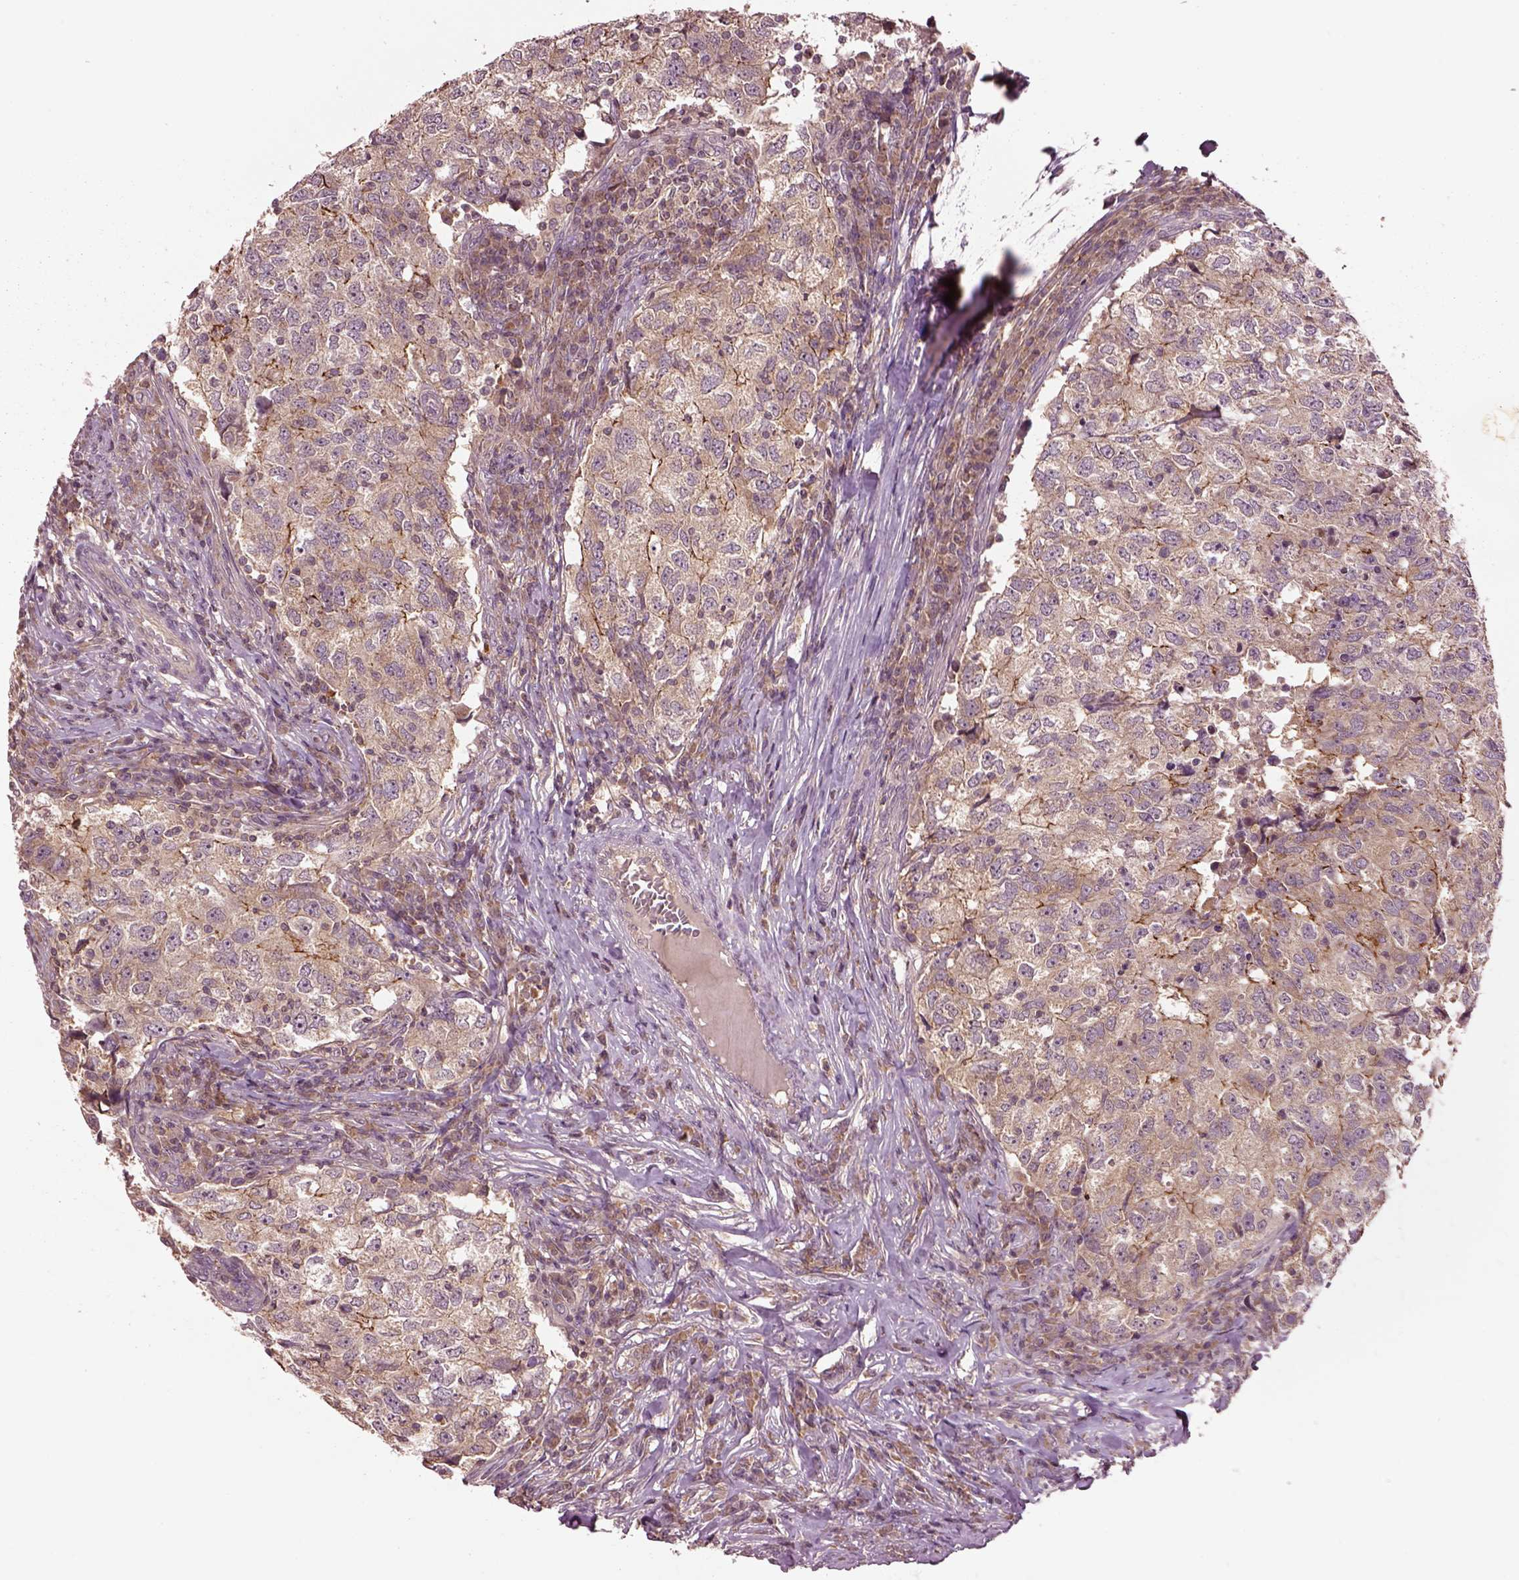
{"staining": {"intensity": "moderate", "quantity": ">75%", "location": "cytoplasmic/membranous"}, "tissue": "breast cancer", "cell_type": "Tumor cells", "image_type": "cancer", "snomed": [{"axis": "morphology", "description": "Duct carcinoma"}, {"axis": "topography", "description": "Breast"}], "caption": "High-power microscopy captured an IHC image of breast cancer, revealing moderate cytoplasmic/membranous positivity in approximately >75% of tumor cells. (brown staining indicates protein expression, while blue staining denotes nuclei).", "gene": "MTHFS", "patient": {"sex": "female", "age": 30}}